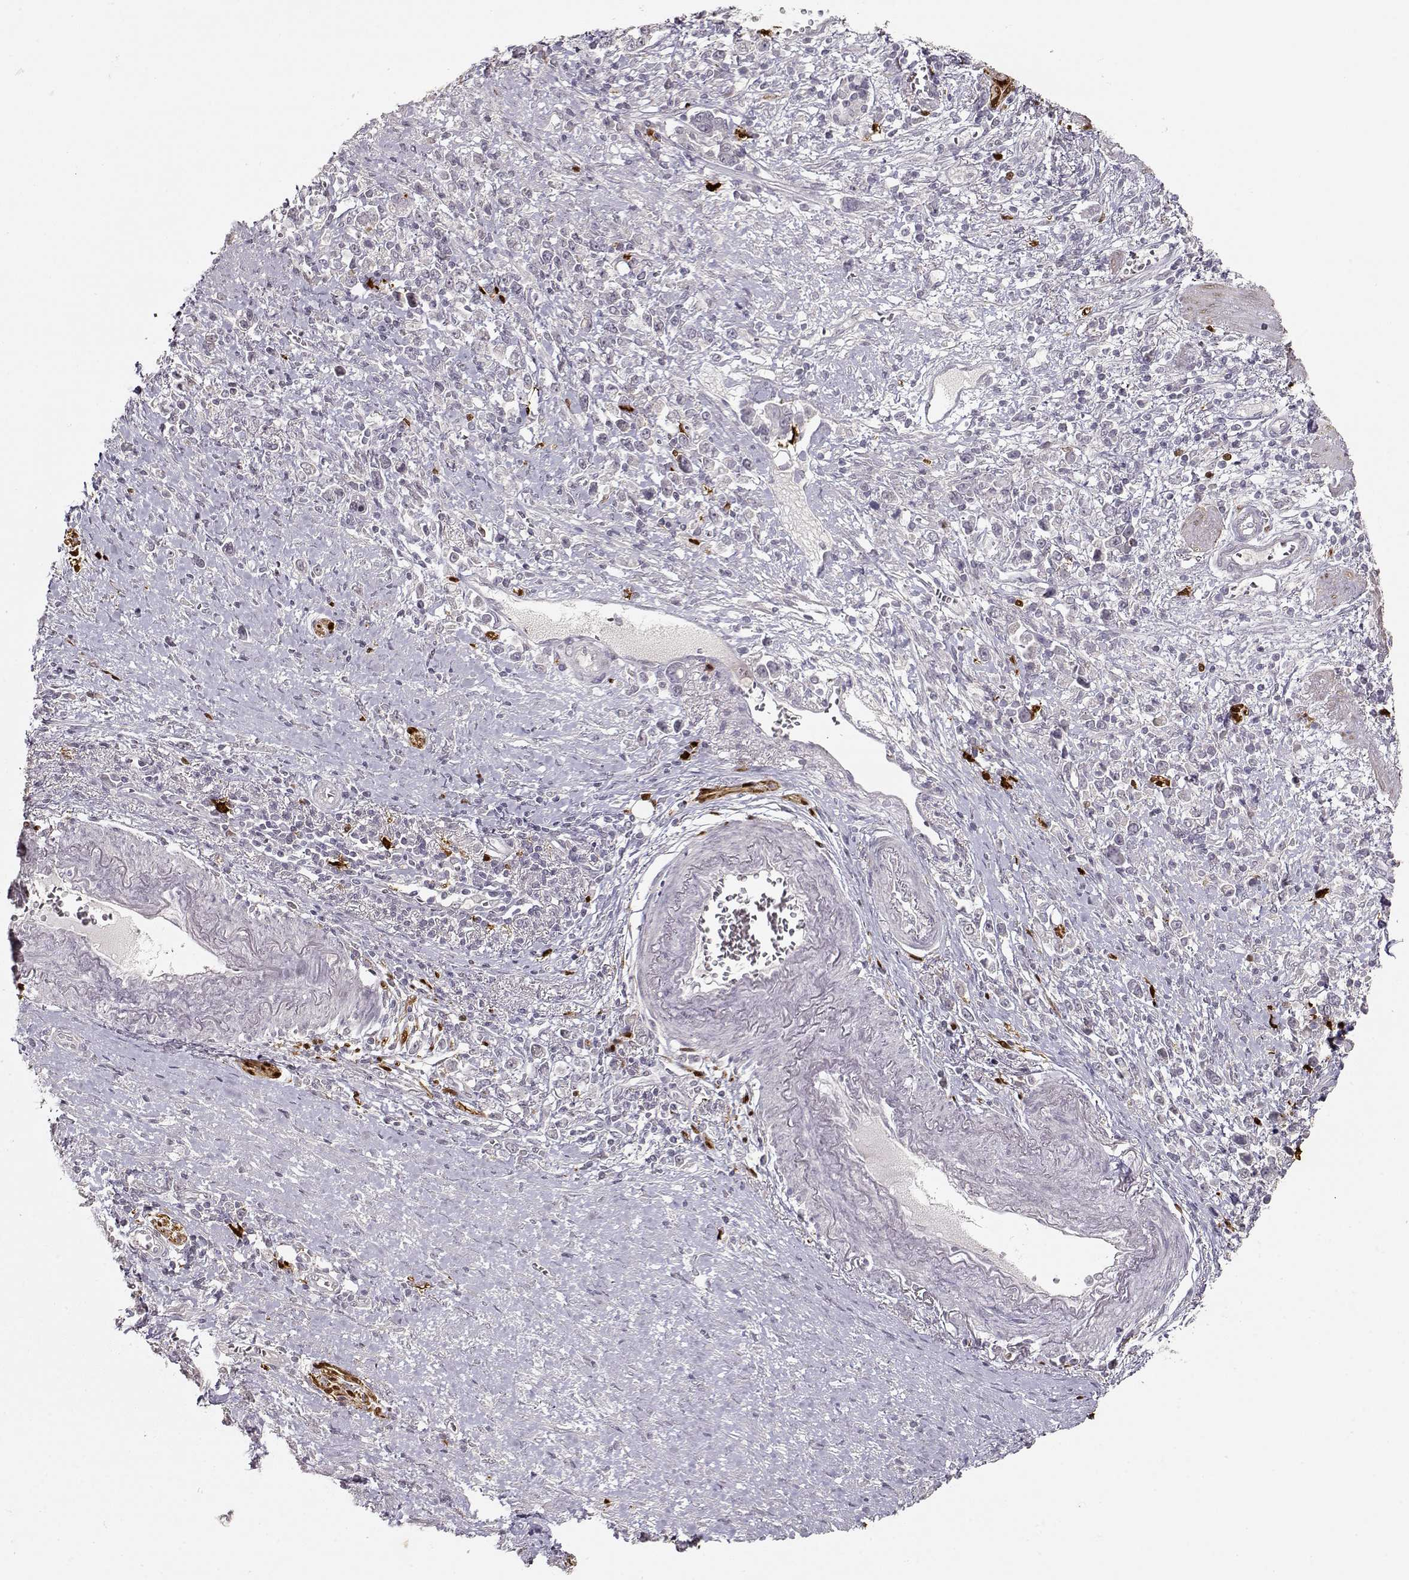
{"staining": {"intensity": "negative", "quantity": "none", "location": "none"}, "tissue": "stomach cancer", "cell_type": "Tumor cells", "image_type": "cancer", "snomed": [{"axis": "morphology", "description": "Adenocarcinoma, NOS"}, {"axis": "topography", "description": "Stomach"}], "caption": "IHC of human stomach adenocarcinoma displays no positivity in tumor cells.", "gene": "S100B", "patient": {"sex": "male", "age": 63}}